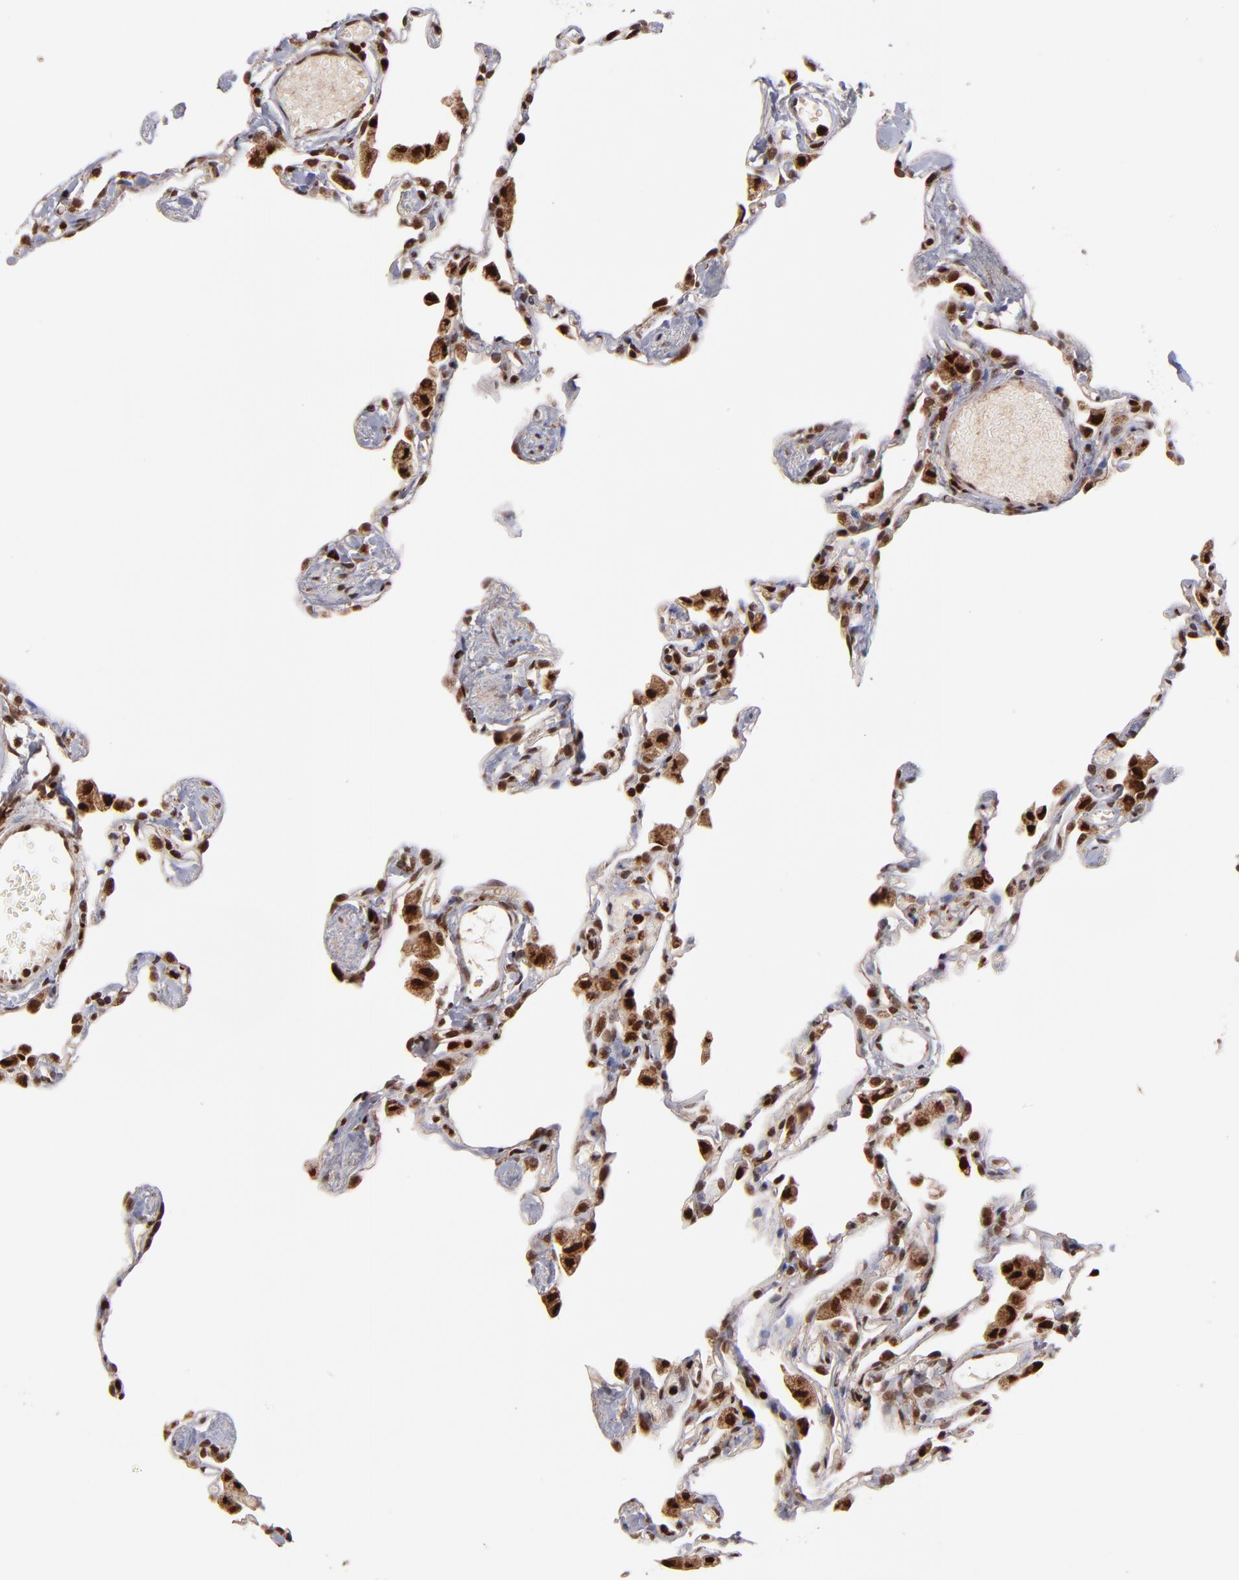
{"staining": {"intensity": "strong", "quantity": ">75%", "location": "nuclear"}, "tissue": "lung", "cell_type": "Alveolar cells", "image_type": "normal", "snomed": [{"axis": "morphology", "description": "Normal tissue, NOS"}, {"axis": "topography", "description": "Lung"}], "caption": "A photomicrograph of lung stained for a protein demonstrates strong nuclear brown staining in alveolar cells.", "gene": "TOP1MT", "patient": {"sex": "female", "age": 49}}